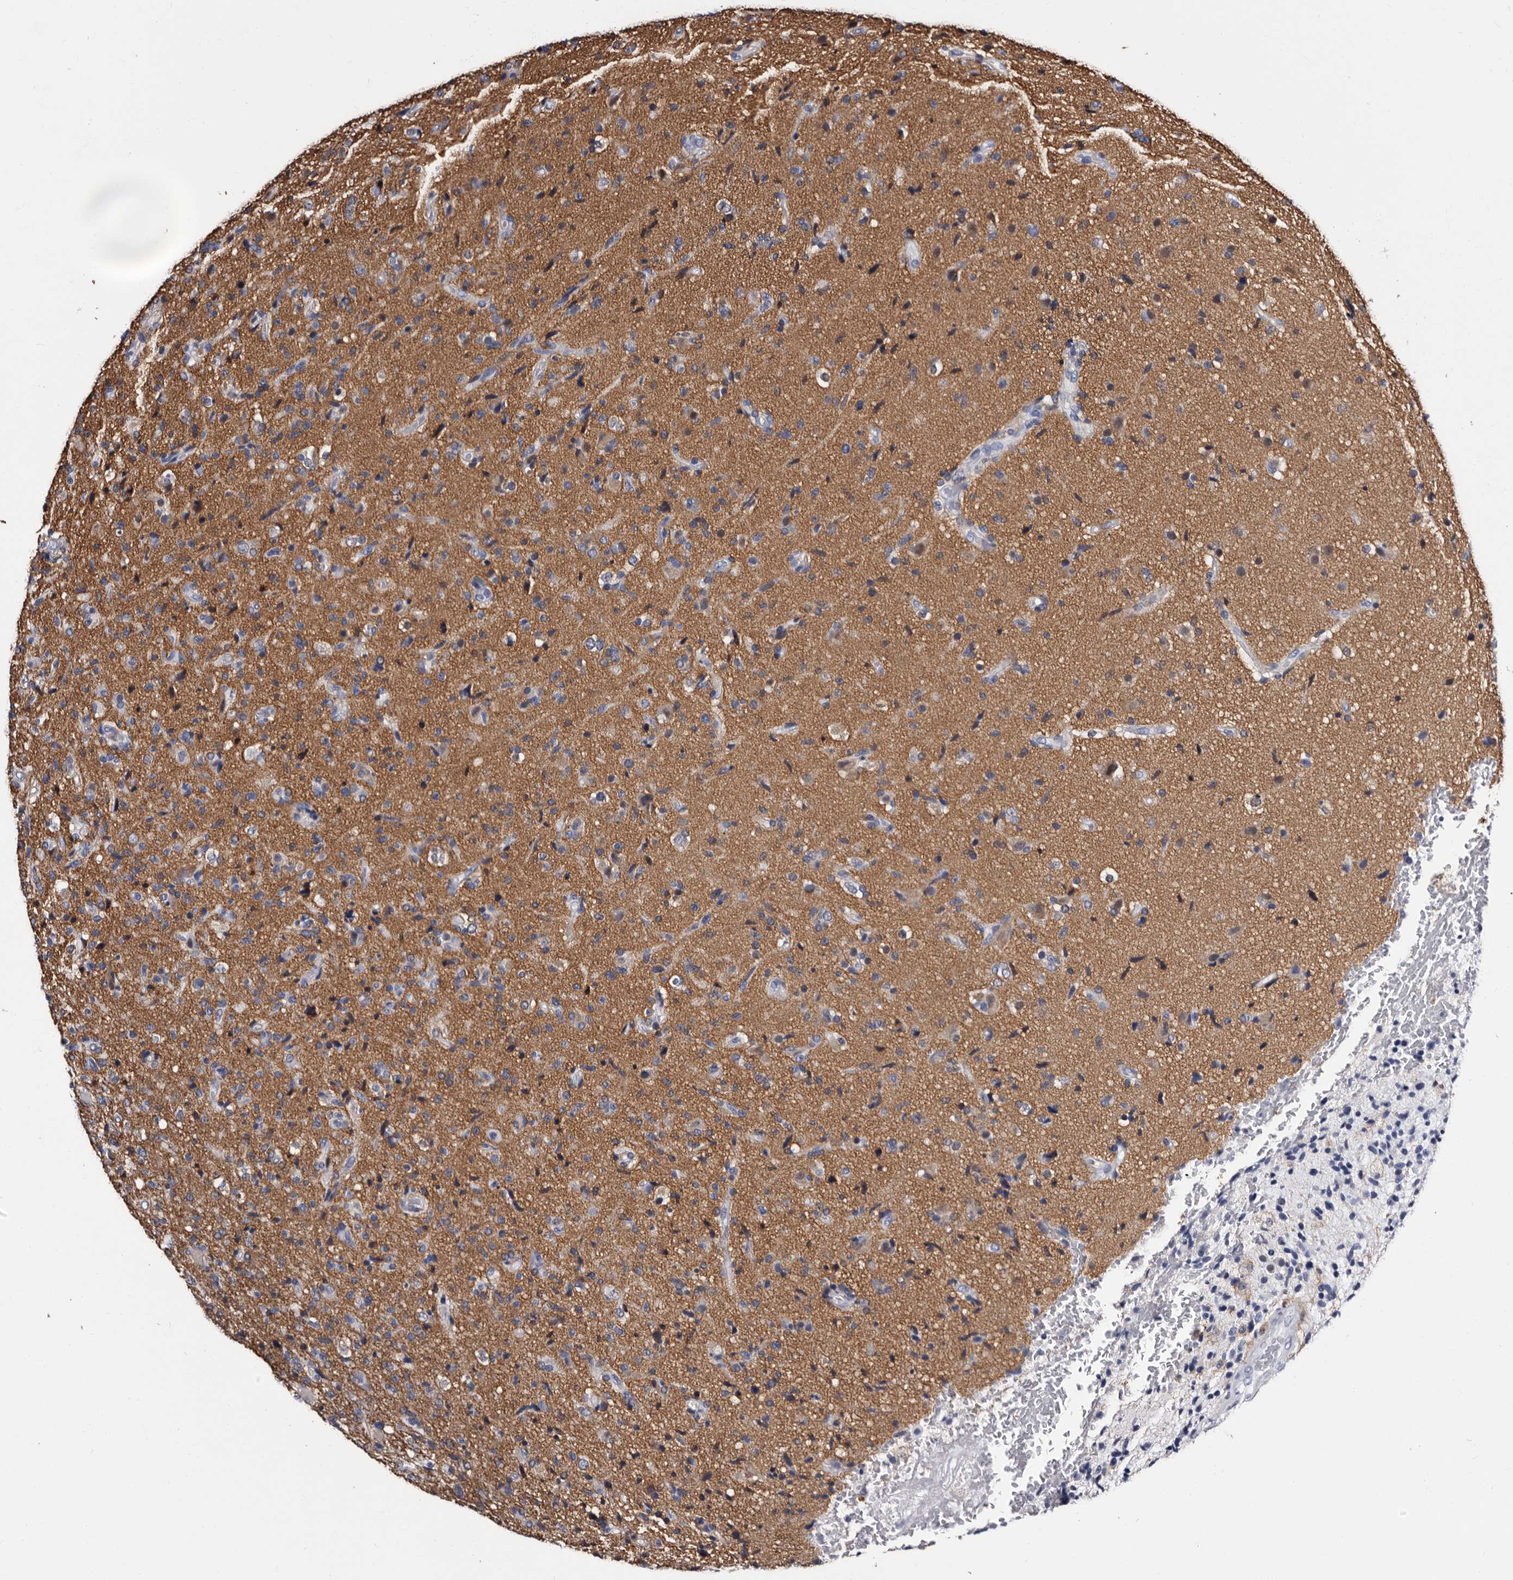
{"staining": {"intensity": "negative", "quantity": "none", "location": "none"}, "tissue": "glioma", "cell_type": "Tumor cells", "image_type": "cancer", "snomed": [{"axis": "morphology", "description": "Glioma, malignant, High grade"}, {"axis": "topography", "description": "Brain"}], "caption": "Malignant high-grade glioma was stained to show a protein in brown. There is no significant positivity in tumor cells.", "gene": "EPB41L3", "patient": {"sex": "male", "age": 72}}